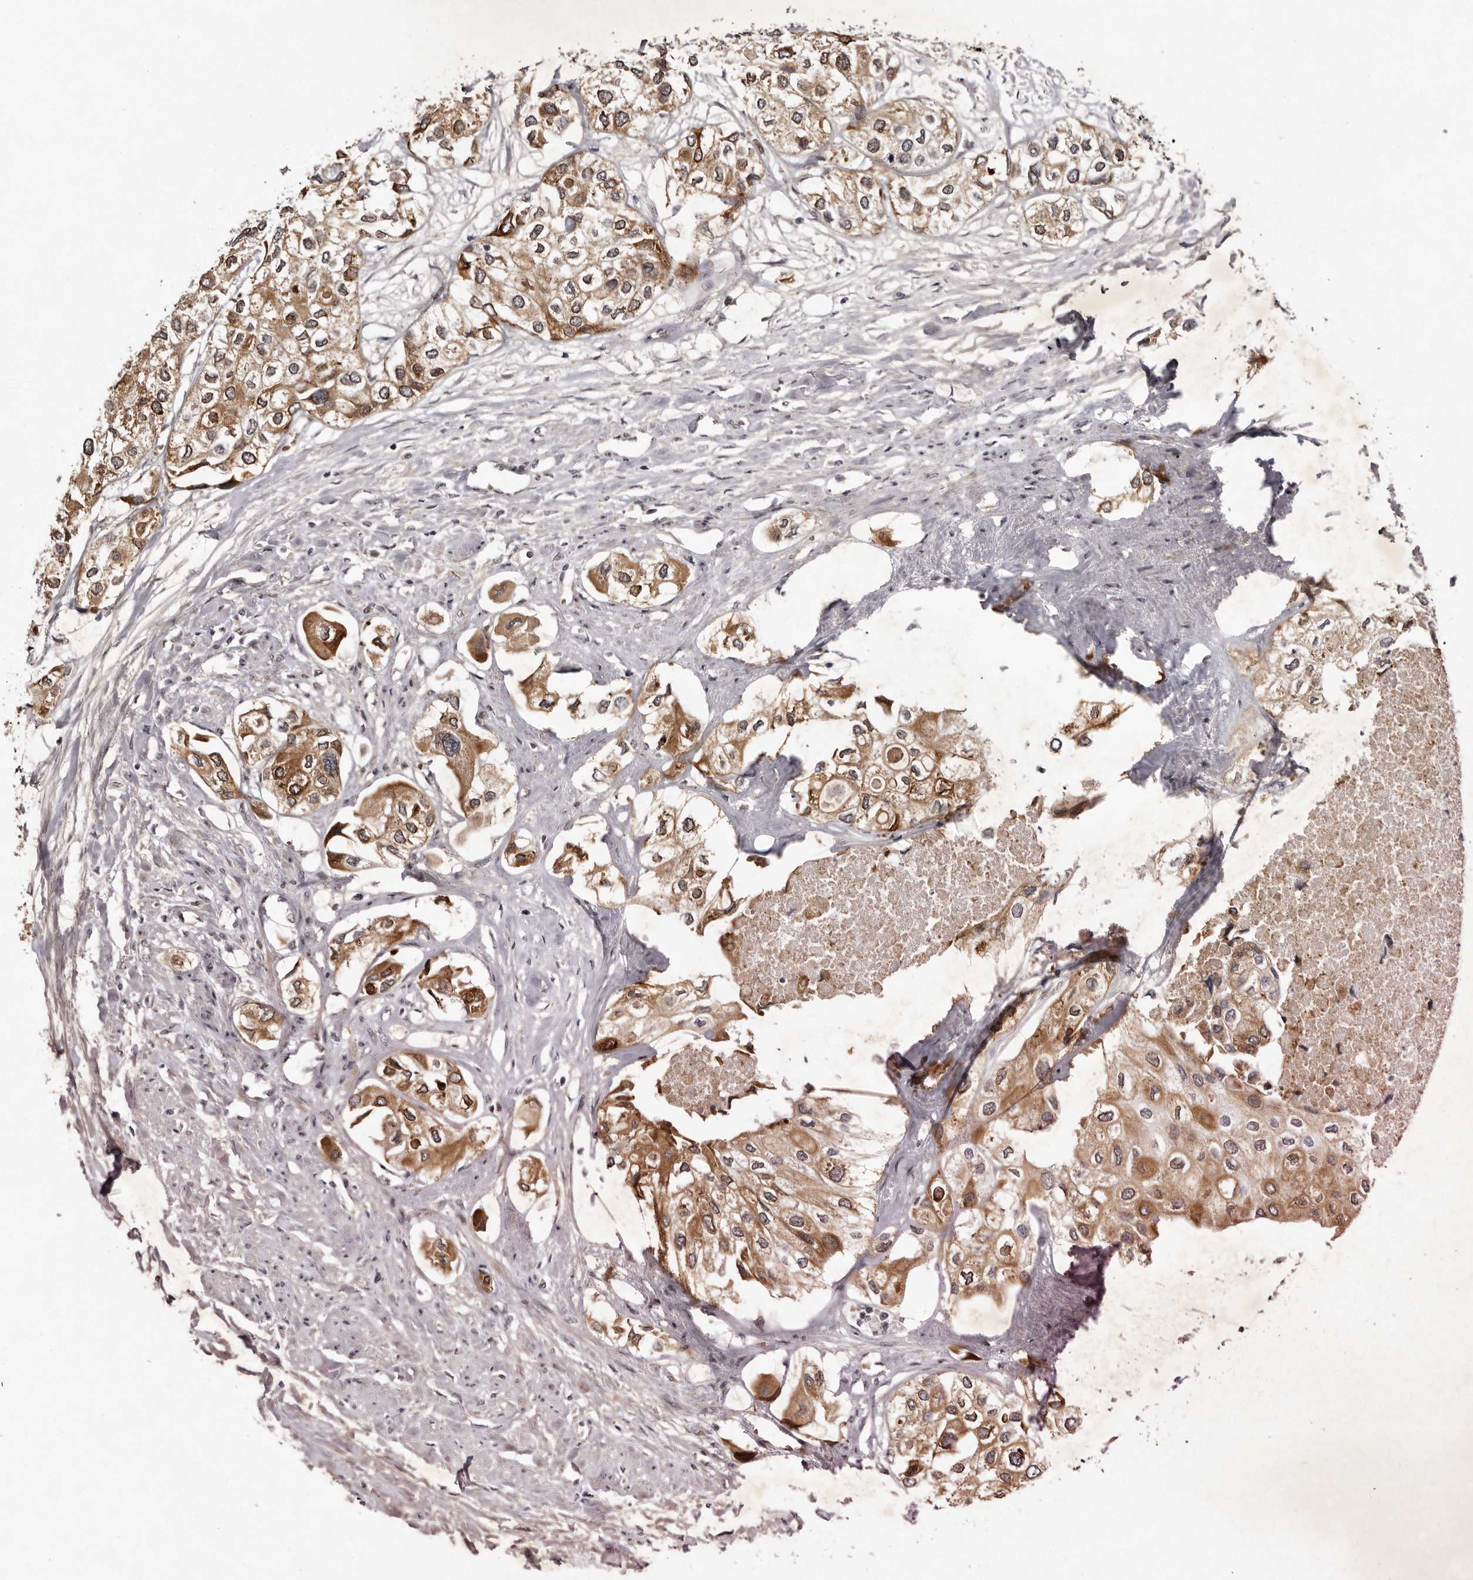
{"staining": {"intensity": "moderate", "quantity": ">75%", "location": "cytoplasmic/membranous"}, "tissue": "urothelial cancer", "cell_type": "Tumor cells", "image_type": "cancer", "snomed": [{"axis": "morphology", "description": "Urothelial carcinoma, High grade"}, {"axis": "topography", "description": "Urinary bladder"}], "caption": "IHC micrograph of neoplastic tissue: urothelial cancer stained using immunohistochemistry (IHC) demonstrates medium levels of moderate protein expression localized specifically in the cytoplasmic/membranous of tumor cells, appearing as a cytoplasmic/membranous brown color.", "gene": "ABL1", "patient": {"sex": "male", "age": 64}}